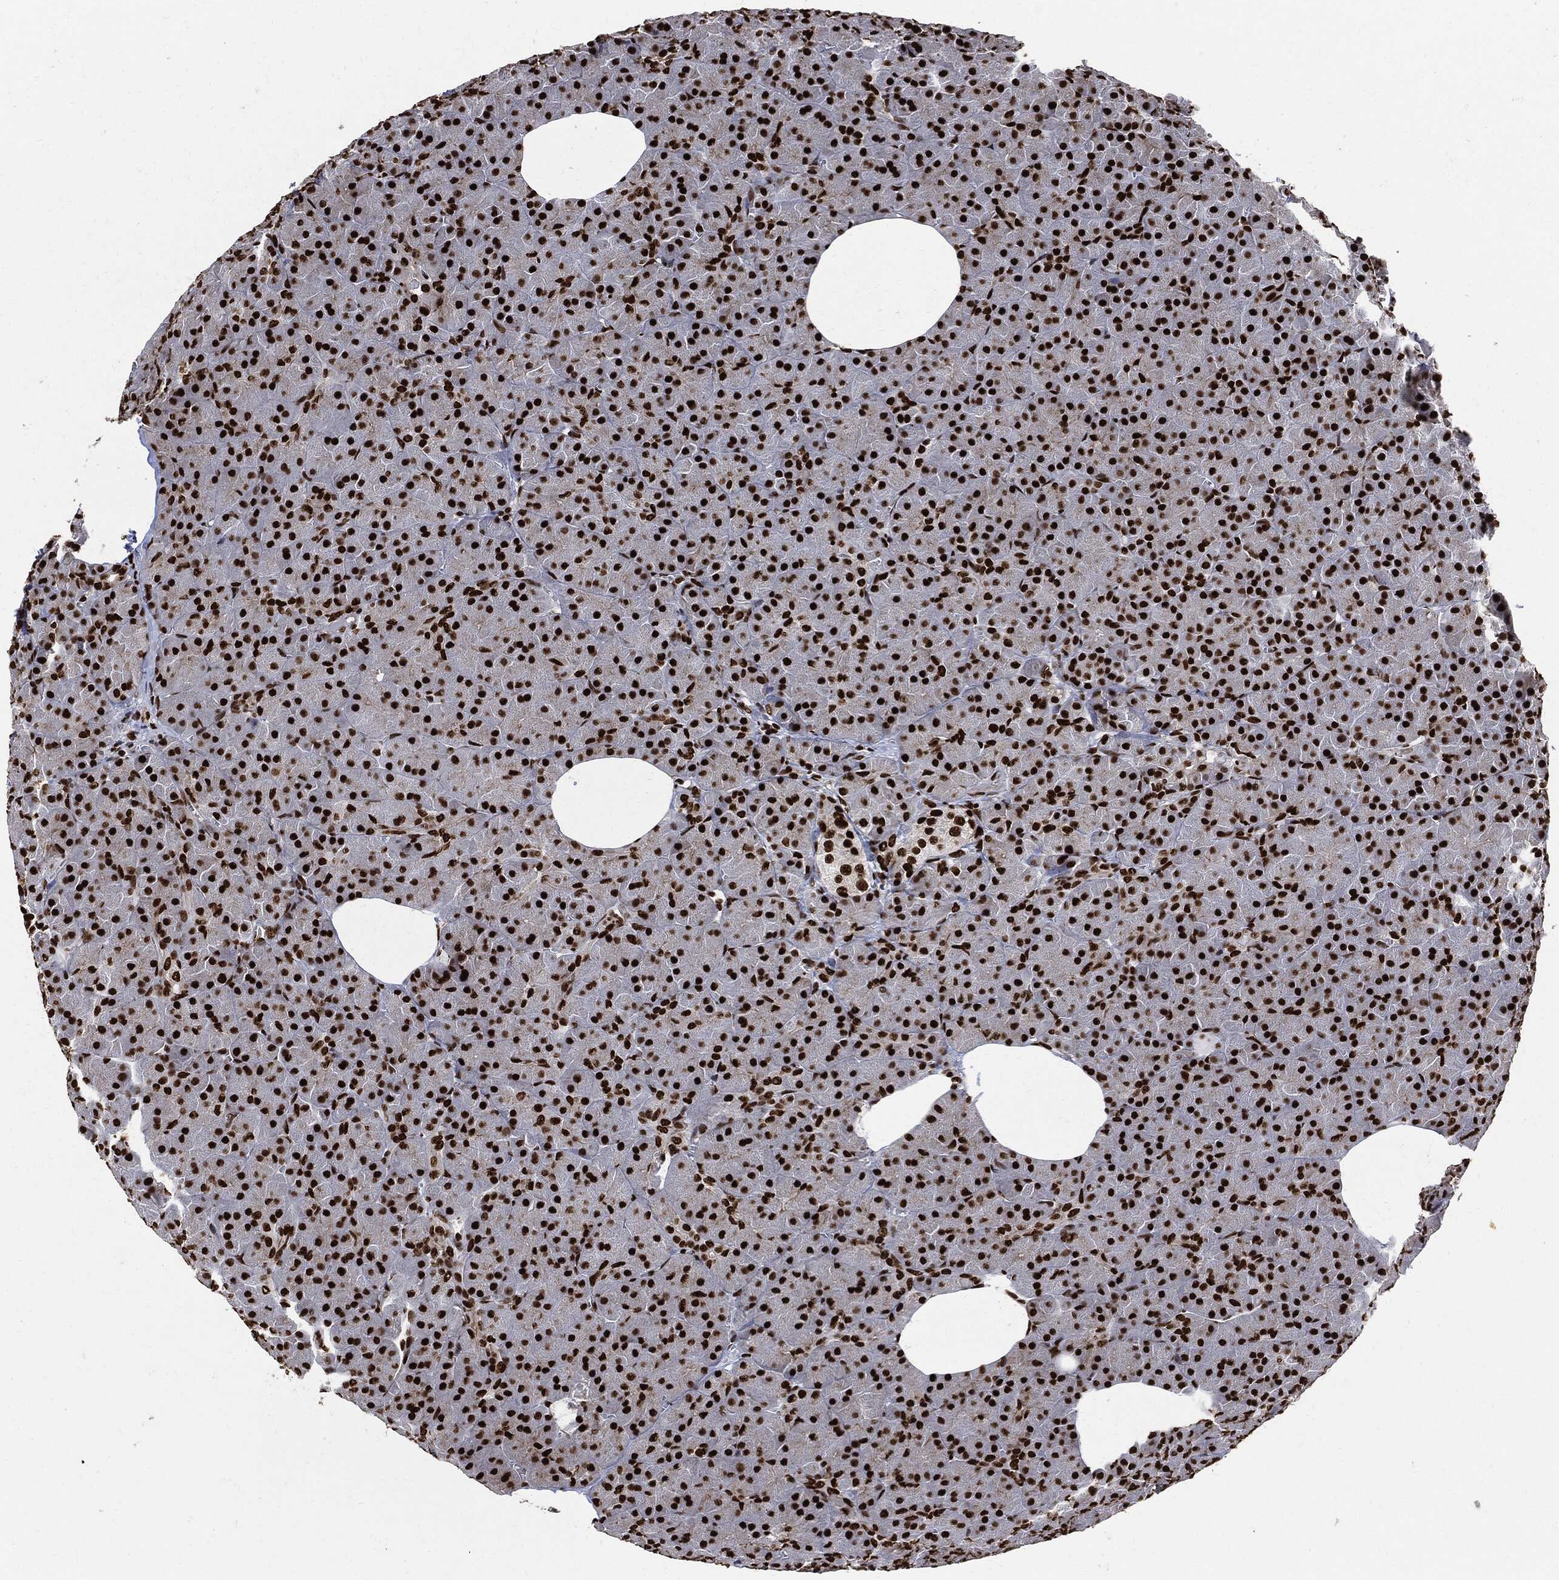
{"staining": {"intensity": "strong", "quantity": ">75%", "location": "nuclear"}, "tissue": "pancreas", "cell_type": "Exocrine glandular cells", "image_type": "normal", "snomed": [{"axis": "morphology", "description": "Normal tissue, NOS"}, {"axis": "topography", "description": "Pancreas"}], "caption": "DAB immunohistochemical staining of normal pancreas shows strong nuclear protein positivity in approximately >75% of exocrine glandular cells. (DAB IHC, brown staining for protein, blue staining for nuclei).", "gene": "RECQL", "patient": {"sex": "male", "age": 61}}